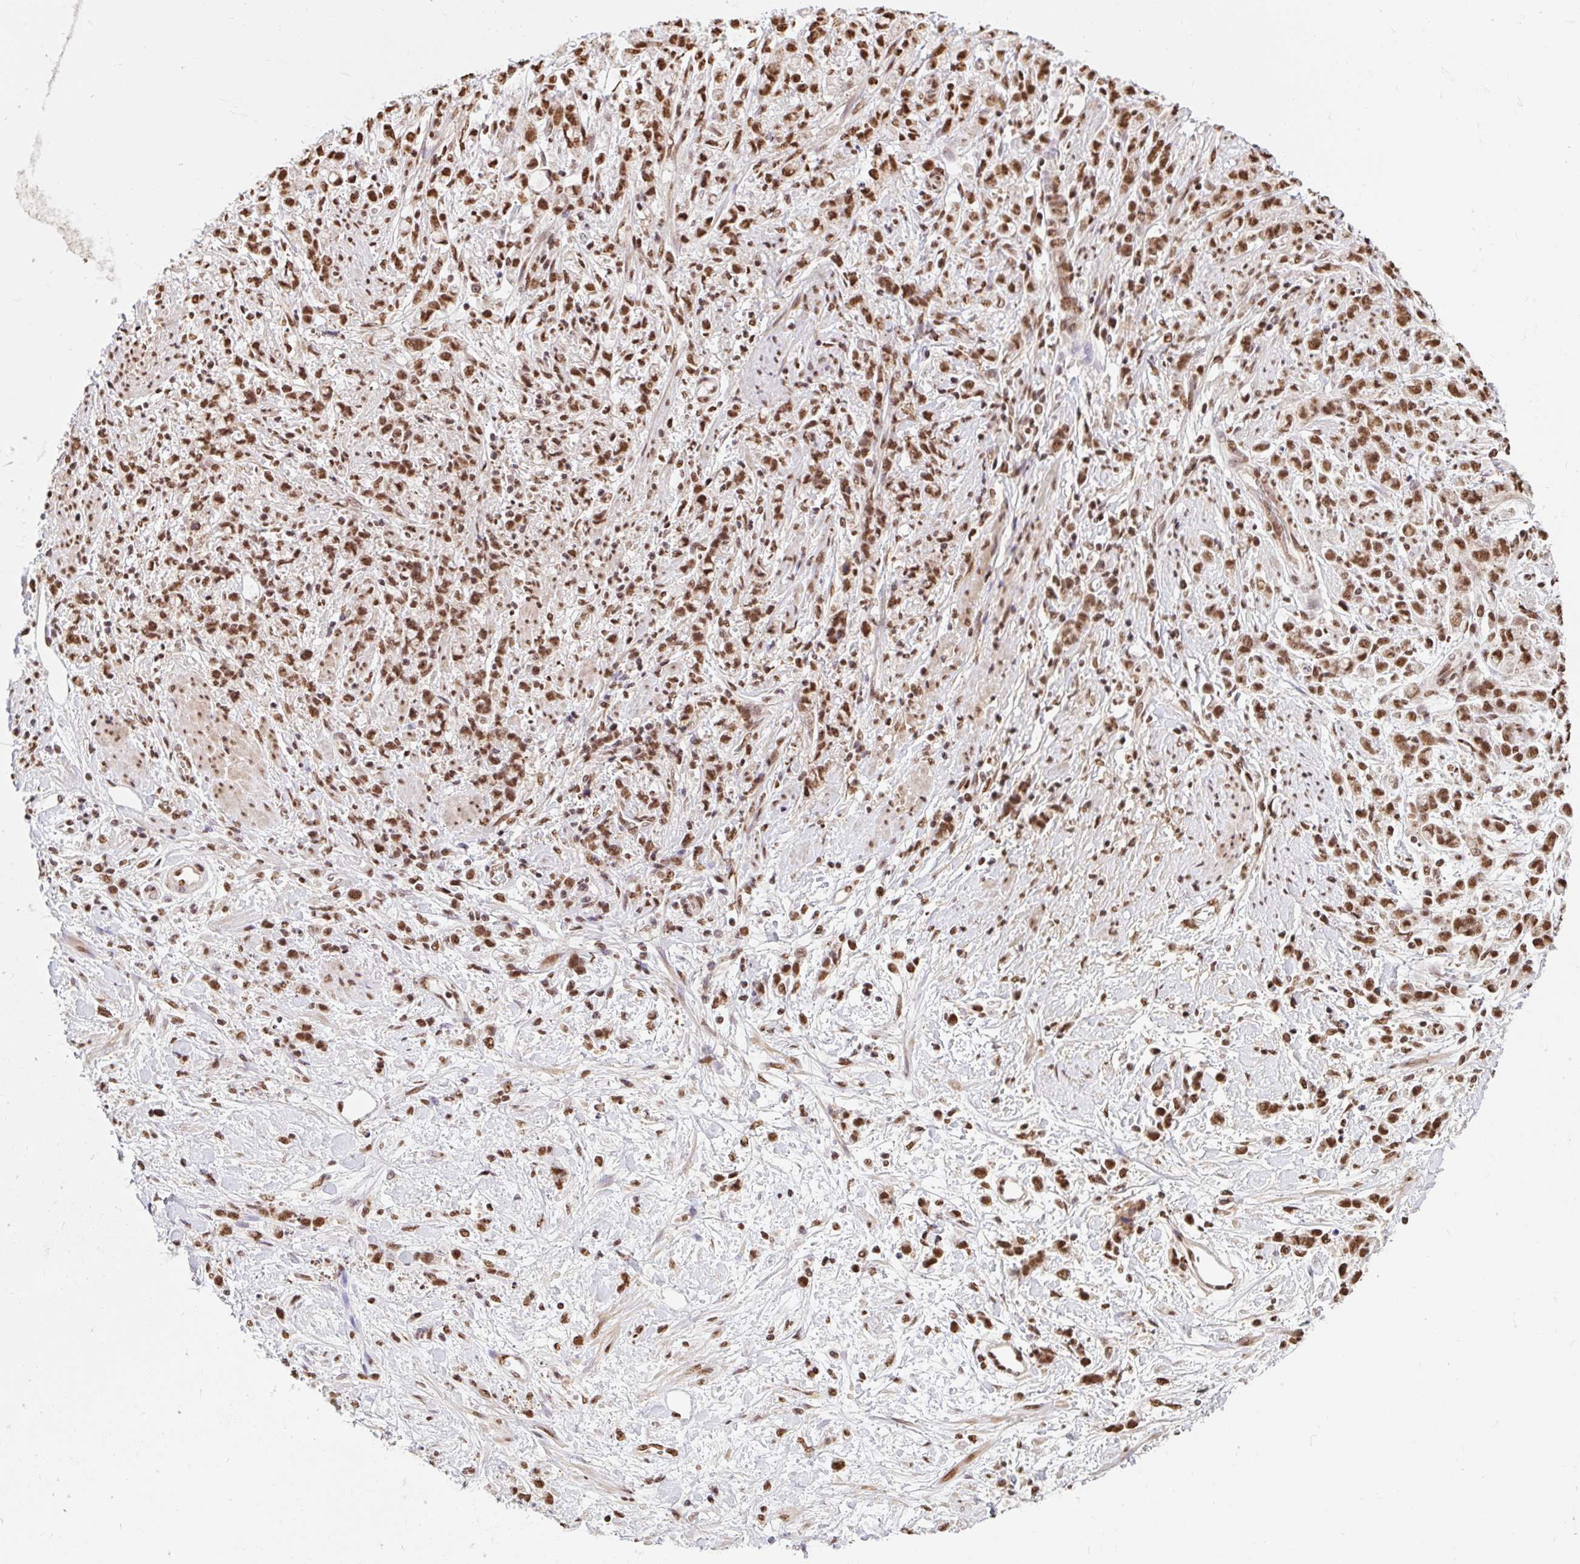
{"staining": {"intensity": "strong", "quantity": ">75%", "location": "nuclear"}, "tissue": "stomach cancer", "cell_type": "Tumor cells", "image_type": "cancer", "snomed": [{"axis": "morphology", "description": "Adenocarcinoma, NOS"}, {"axis": "topography", "description": "Stomach"}], "caption": "Stomach cancer (adenocarcinoma) stained with IHC exhibits strong nuclear expression in approximately >75% of tumor cells.", "gene": "BICRA", "patient": {"sex": "female", "age": 60}}